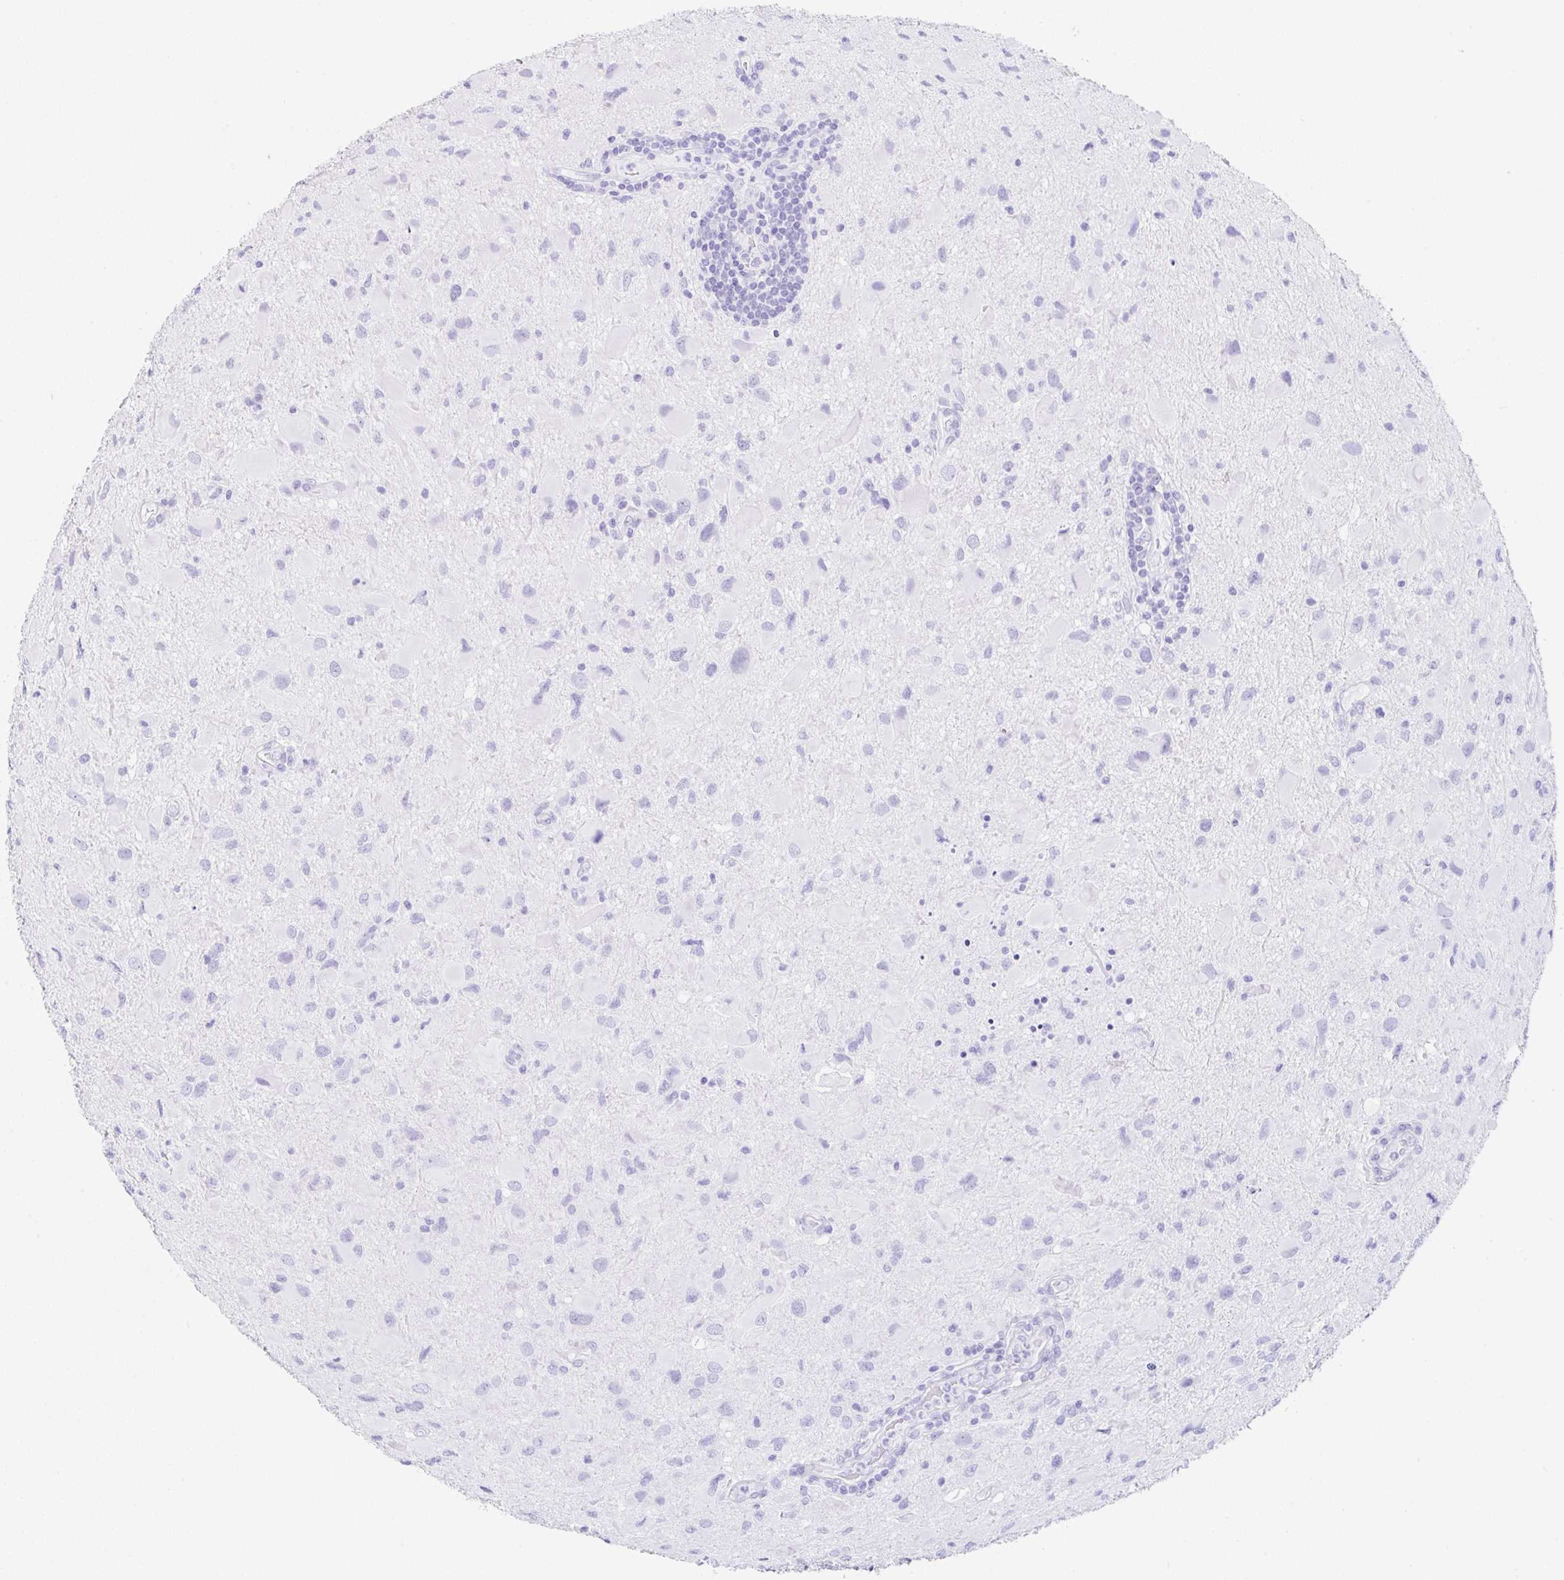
{"staining": {"intensity": "negative", "quantity": "none", "location": "none"}, "tissue": "glioma", "cell_type": "Tumor cells", "image_type": "cancer", "snomed": [{"axis": "morphology", "description": "Glioma, malignant, Low grade"}, {"axis": "topography", "description": "Brain"}], "caption": "DAB (3,3'-diaminobenzidine) immunohistochemical staining of human glioma reveals no significant staining in tumor cells. (Brightfield microscopy of DAB (3,3'-diaminobenzidine) immunohistochemistry (IHC) at high magnification).", "gene": "CLDND2", "patient": {"sex": "female", "age": 32}}